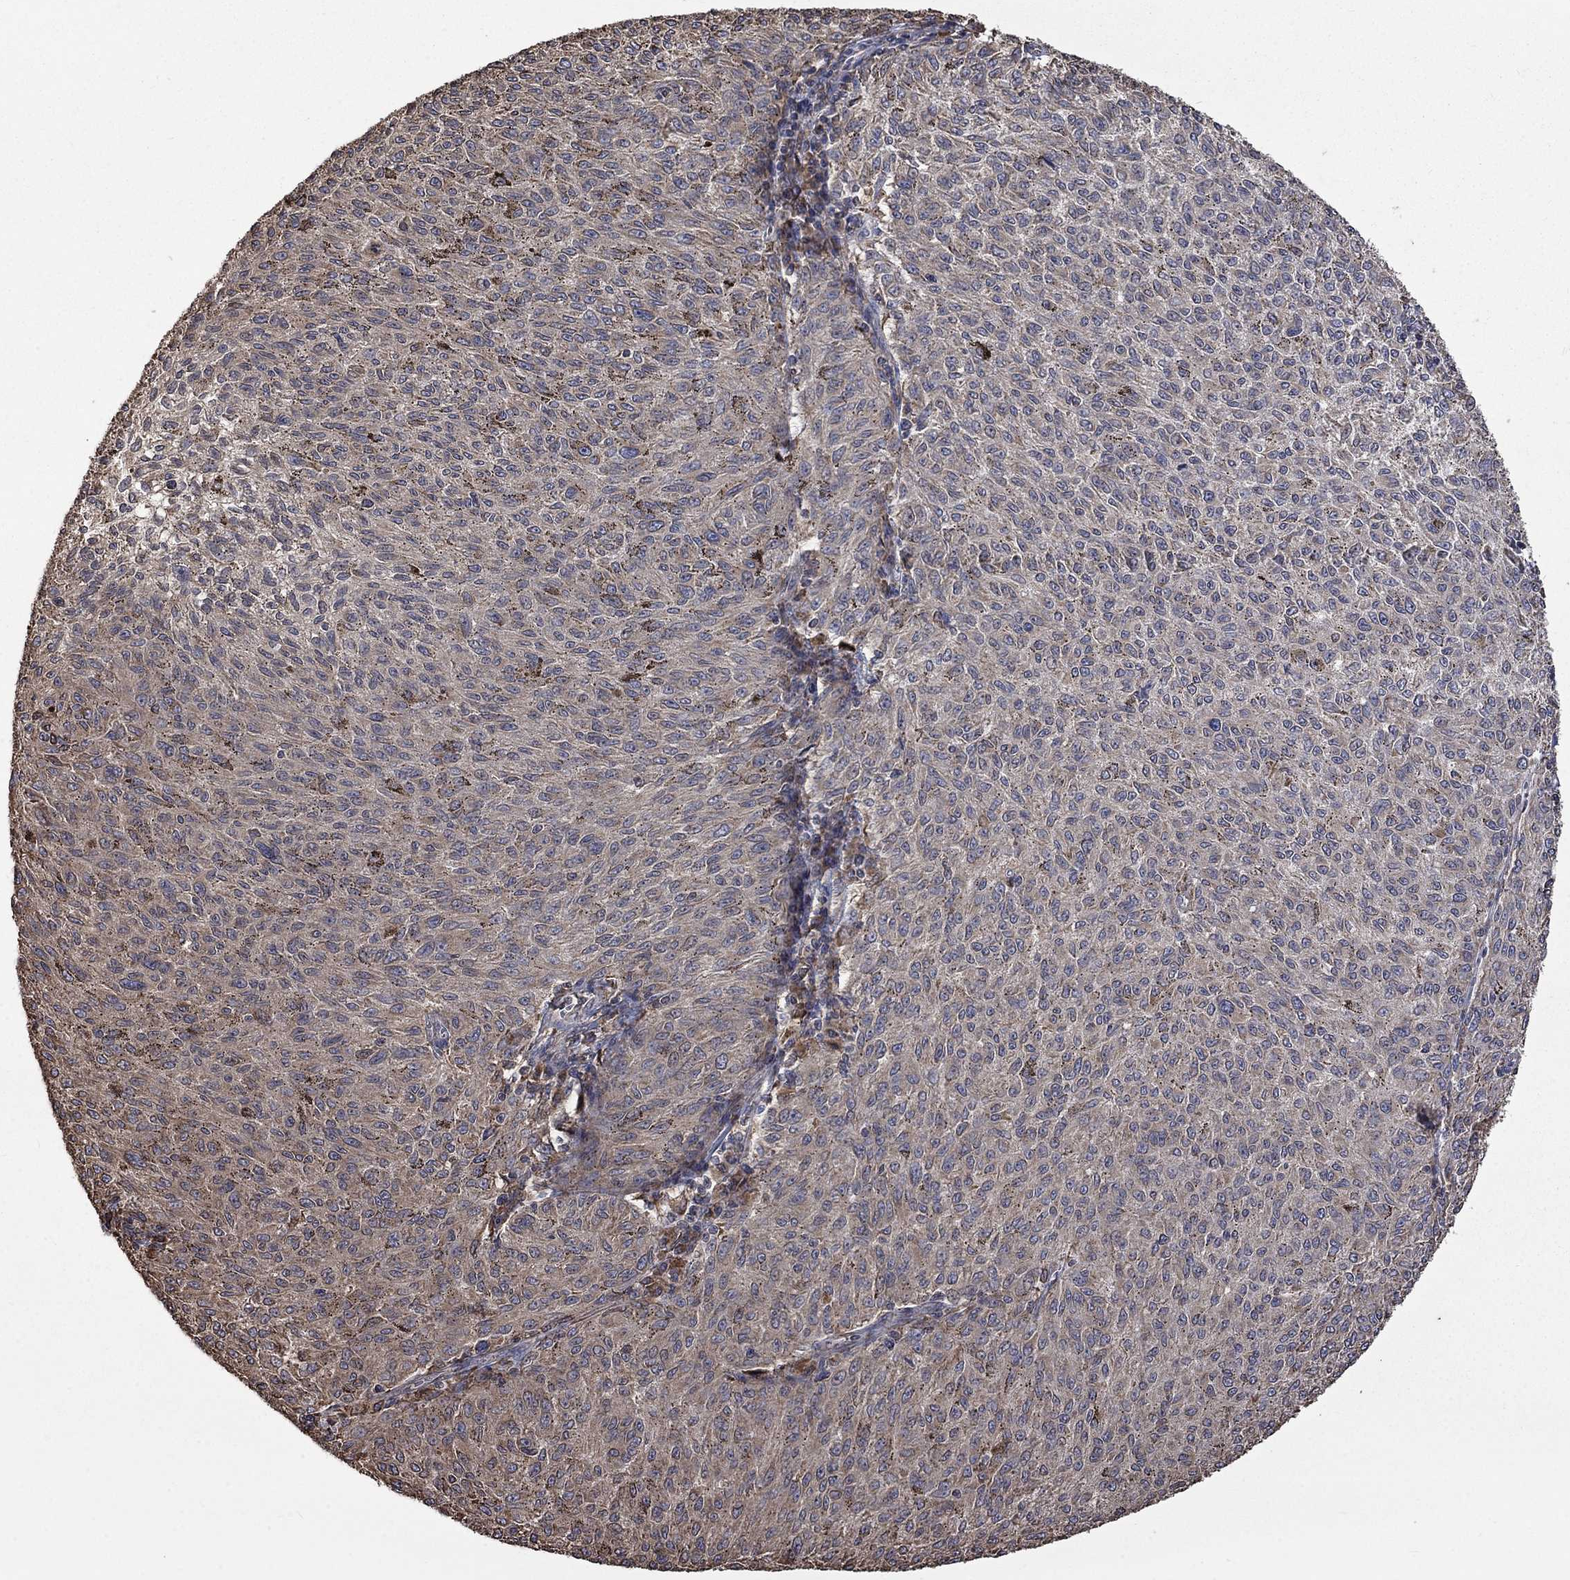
{"staining": {"intensity": "weak", "quantity": "25%-75%", "location": "cytoplasmic/membranous"}, "tissue": "melanoma", "cell_type": "Tumor cells", "image_type": "cancer", "snomed": [{"axis": "morphology", "description": "Malignant melanoma, NOS"}, {"axis": "topography", "description": "Skin"}], "caption": "There is low levels of weak cytoplasmic/membranous staining in tumor cells of melanoma, as demonstrated by immunohistochemical staining (brown color).", "gene": "ESRRA", "patient": {"sex": "female", "age": 72}}